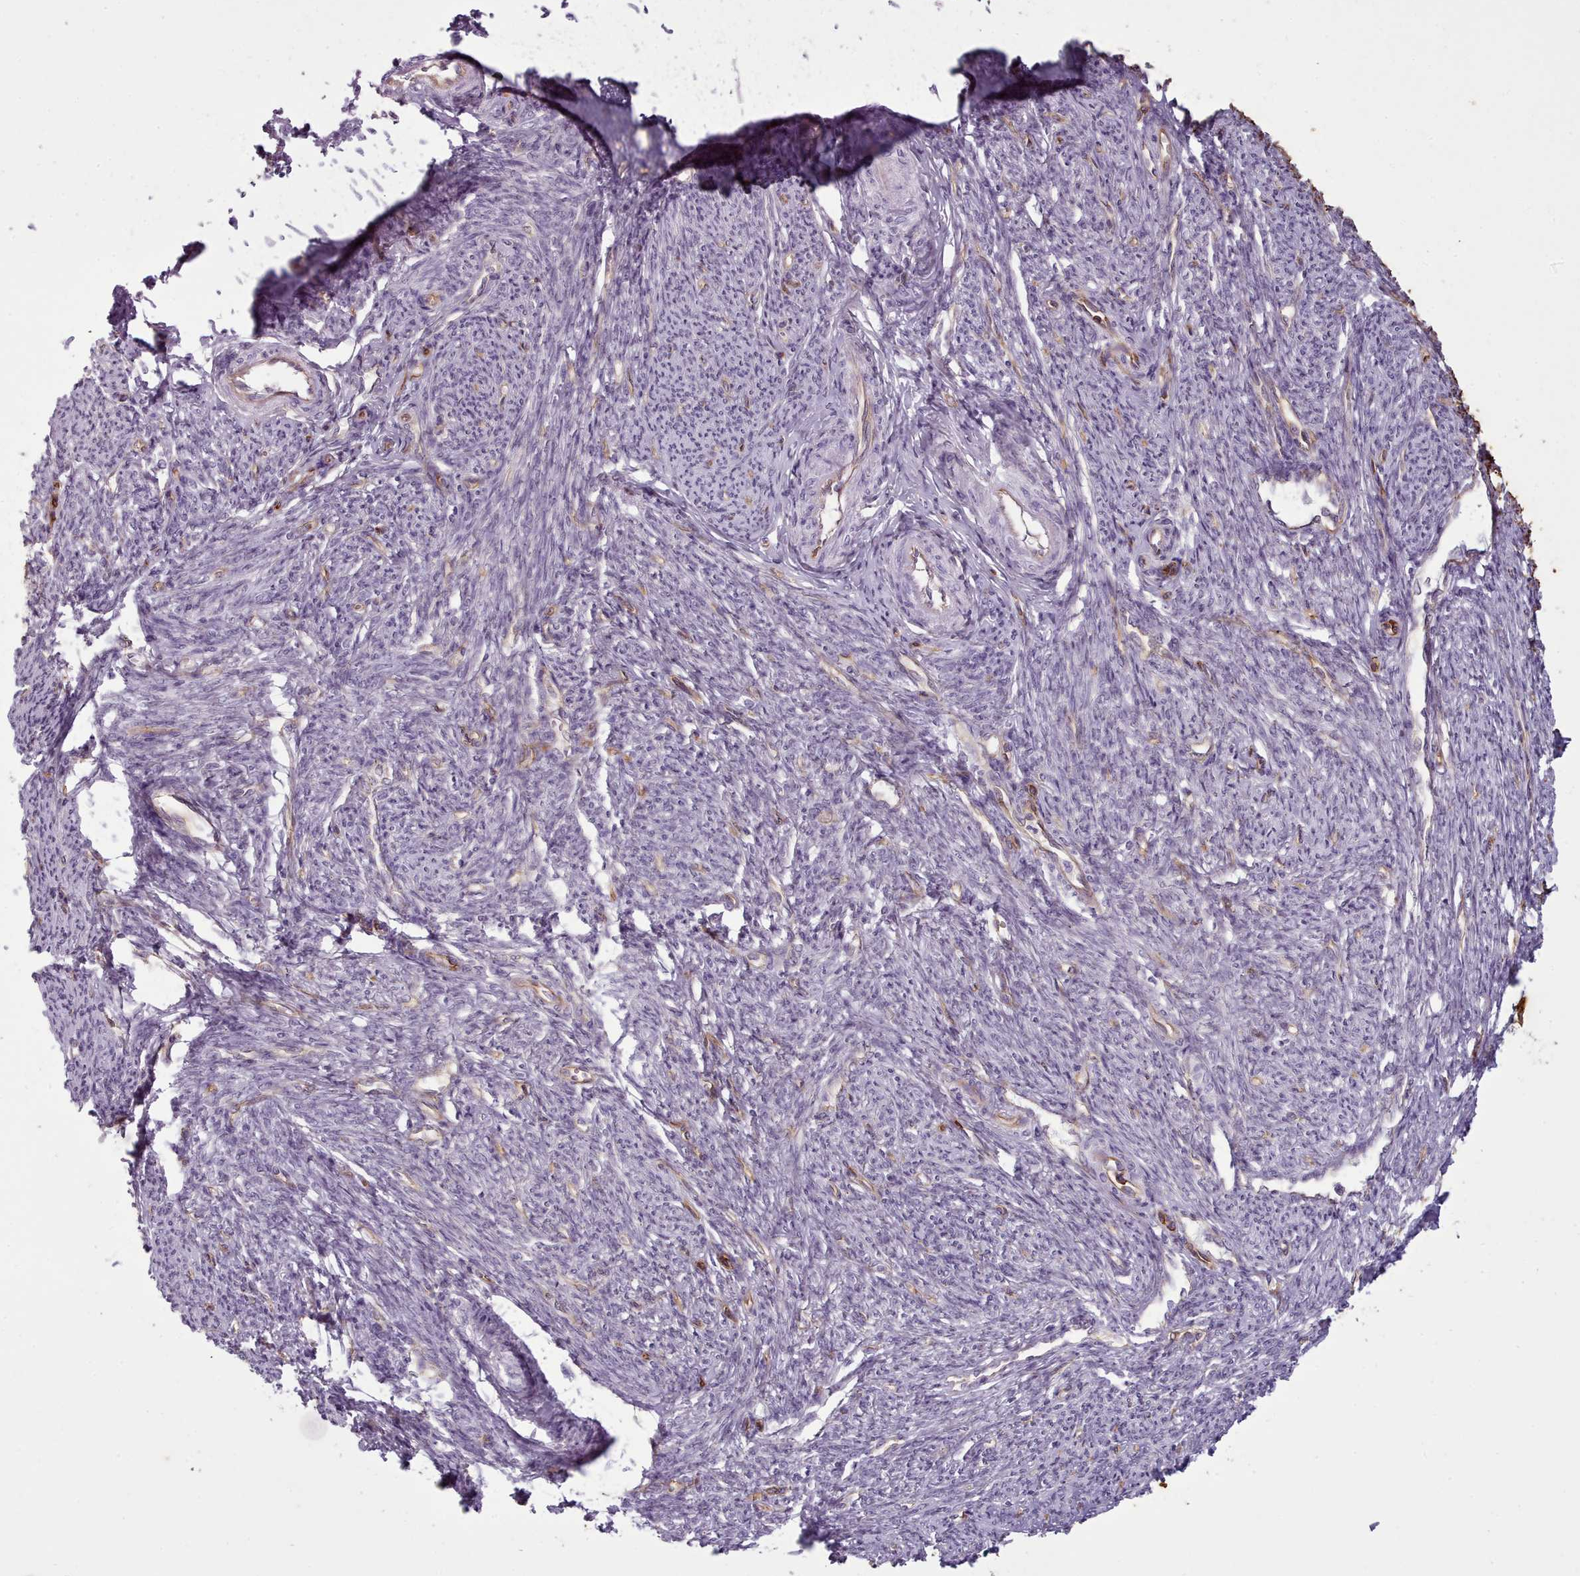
{"staining": {"intensity": "negative", "quantity": "none", "location": "none"}, "tissue": "smooth muscle", "cell_type": "Smooth muscle cells", "image_type": "normal", "snomed": [{"axis": "morphology", "description": "Normal tissue, NOS"}, {"axis": "topography", "description": "Smooth muscle"}, {"axis": "topography", "description": "Fallopian tube"}], "caption": "A photomicrograph of human smooth muscle is negative for staining in smooth muscle cells.", "gene": "PLD4", "patient": {"sex": "female", "age": 59}}